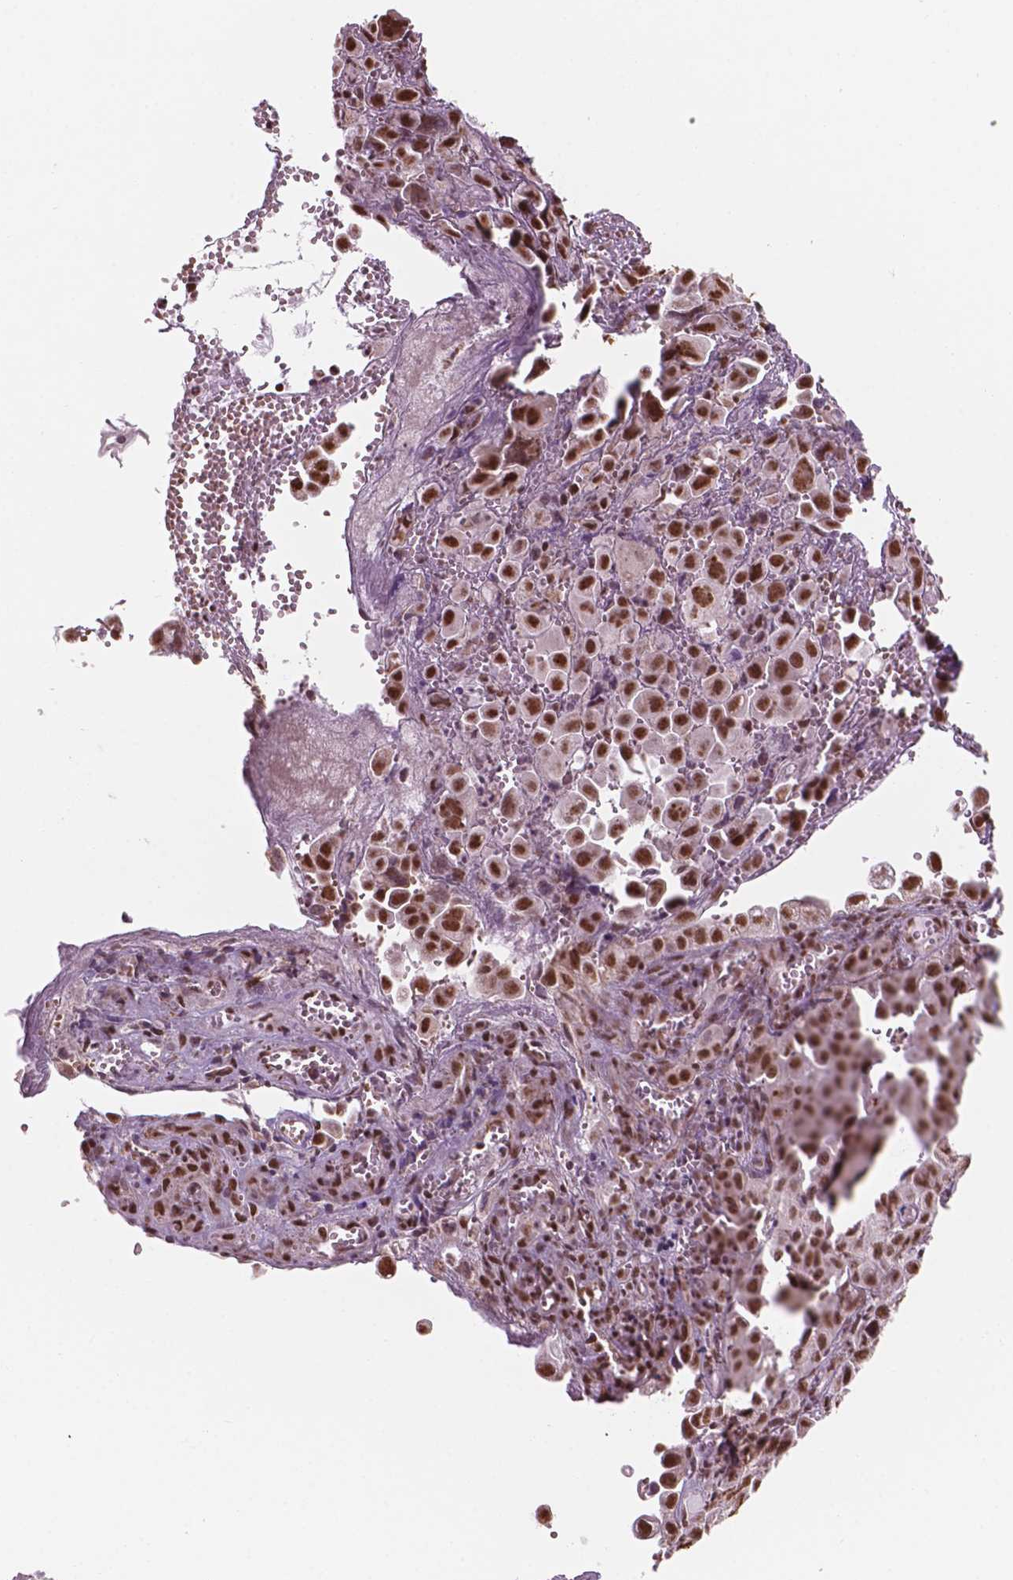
{"staining": {"intensity": "strong", "quantity": ">75%", "location": "nuclear"}, "tissue": "cervical cancer", "cell_type": "Tumor cells", "image_type": "cancer", "snomed": [{"axis": "morphology", "description": "Squamous cell carcinoma, NOS"}, {"axis": "topography", "description": "Cervix"}], "caption": "This is an image of immunohistochemistry staining of squamous cell carcinoma (cervical), which shows strong positivity in the nuclear of tumor cells.", "gene": "NDUFA10", "patient": {"sex": "female", "age": 55}}